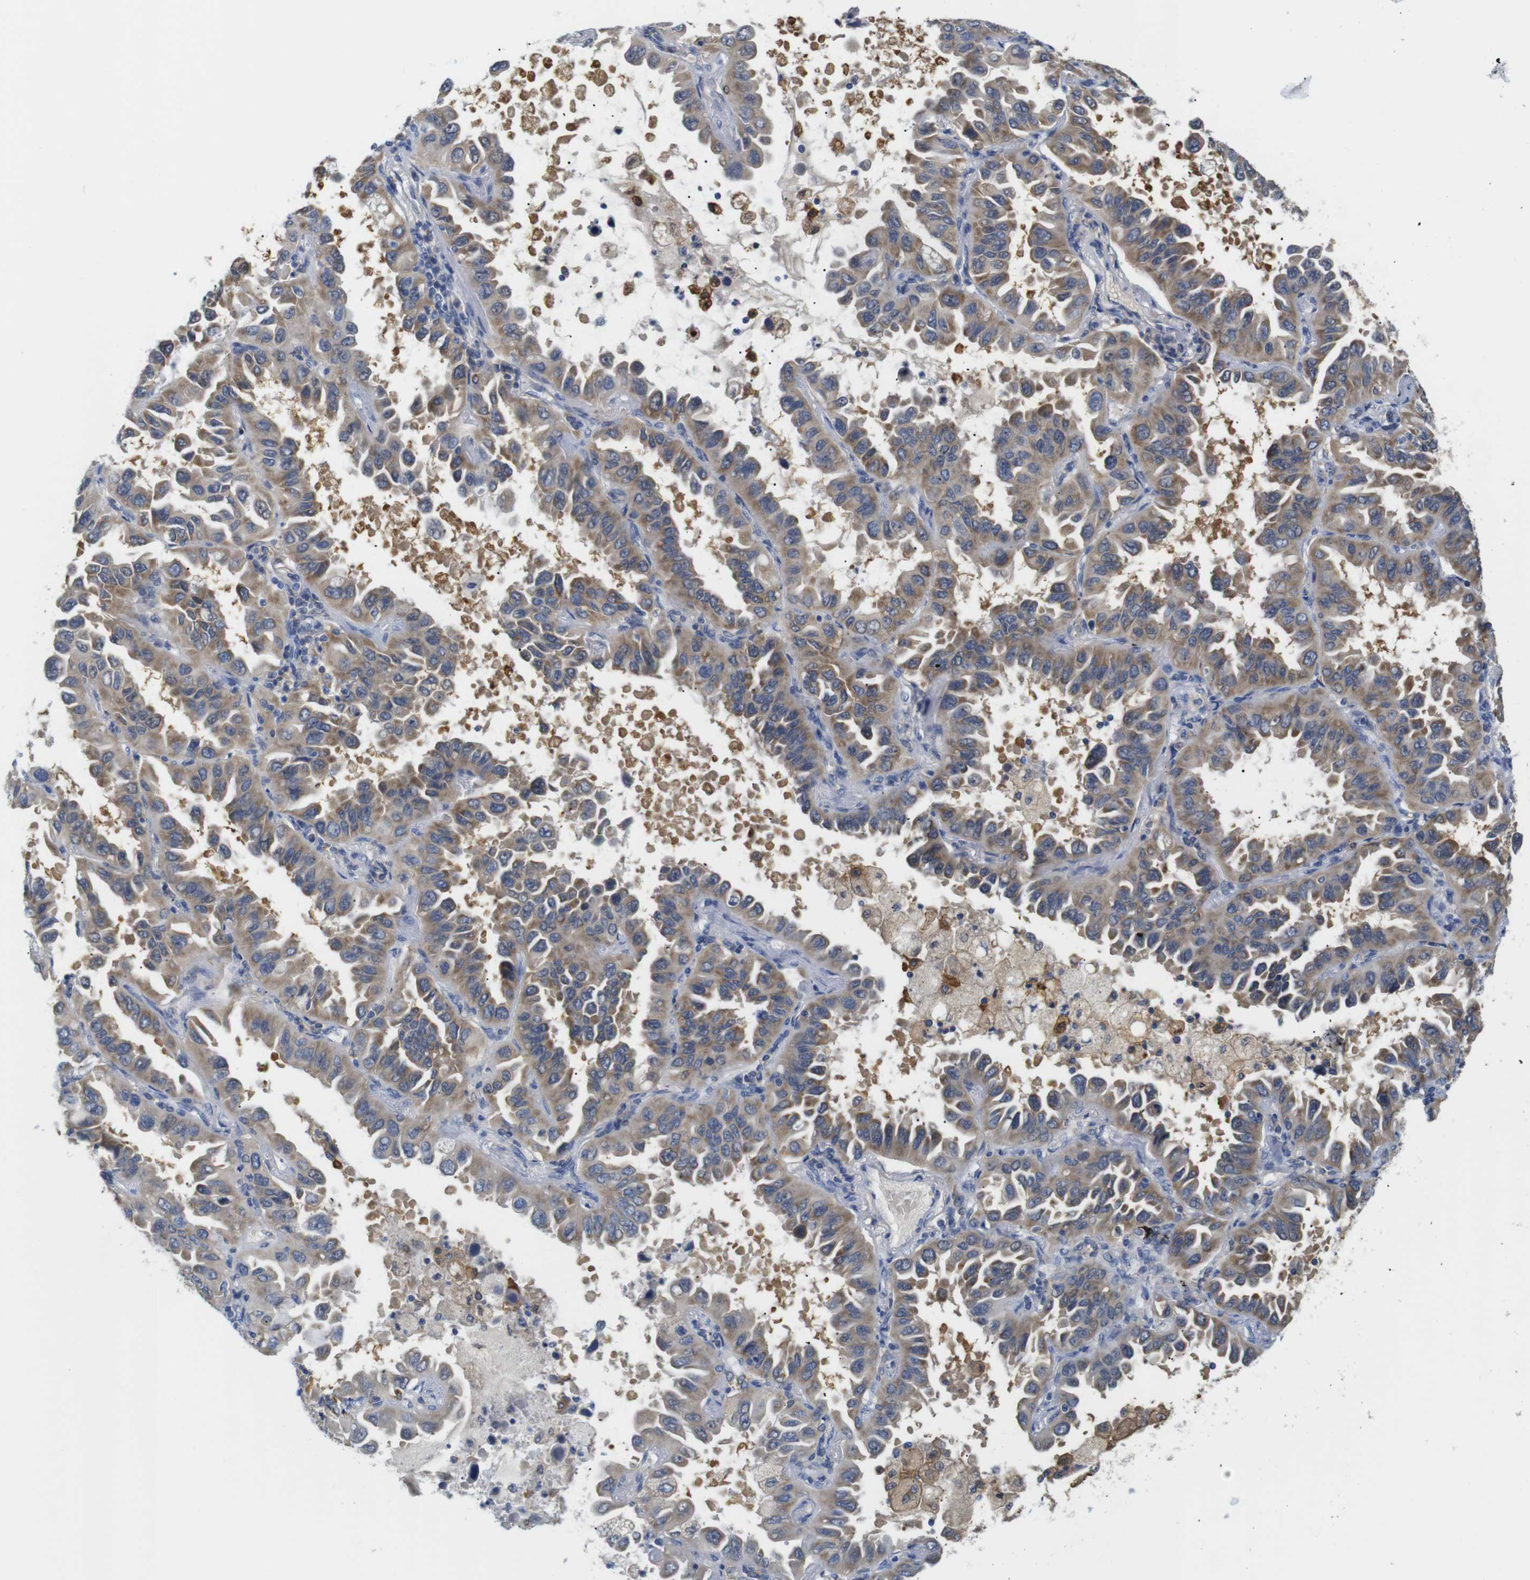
{"staining": {"intensity": "weak", "quantity": "<25%", "location": "cytoplasmic/membranous"}, "tissue": "lung cancer", "cell_type": "Tumor cells", "image_type": "cancer", "snomed": [{"axis": "morphology", "description": "Adenocarcinoma, NOS"}, {"axis": "topography", "description": "Lung"}], "caption": "Adenocarcinoma (lung) stained for a protein using IHC displays no positivity tumor cells.", "gene": "NEBL", "patient": {"sex": "male", "age": 64}}